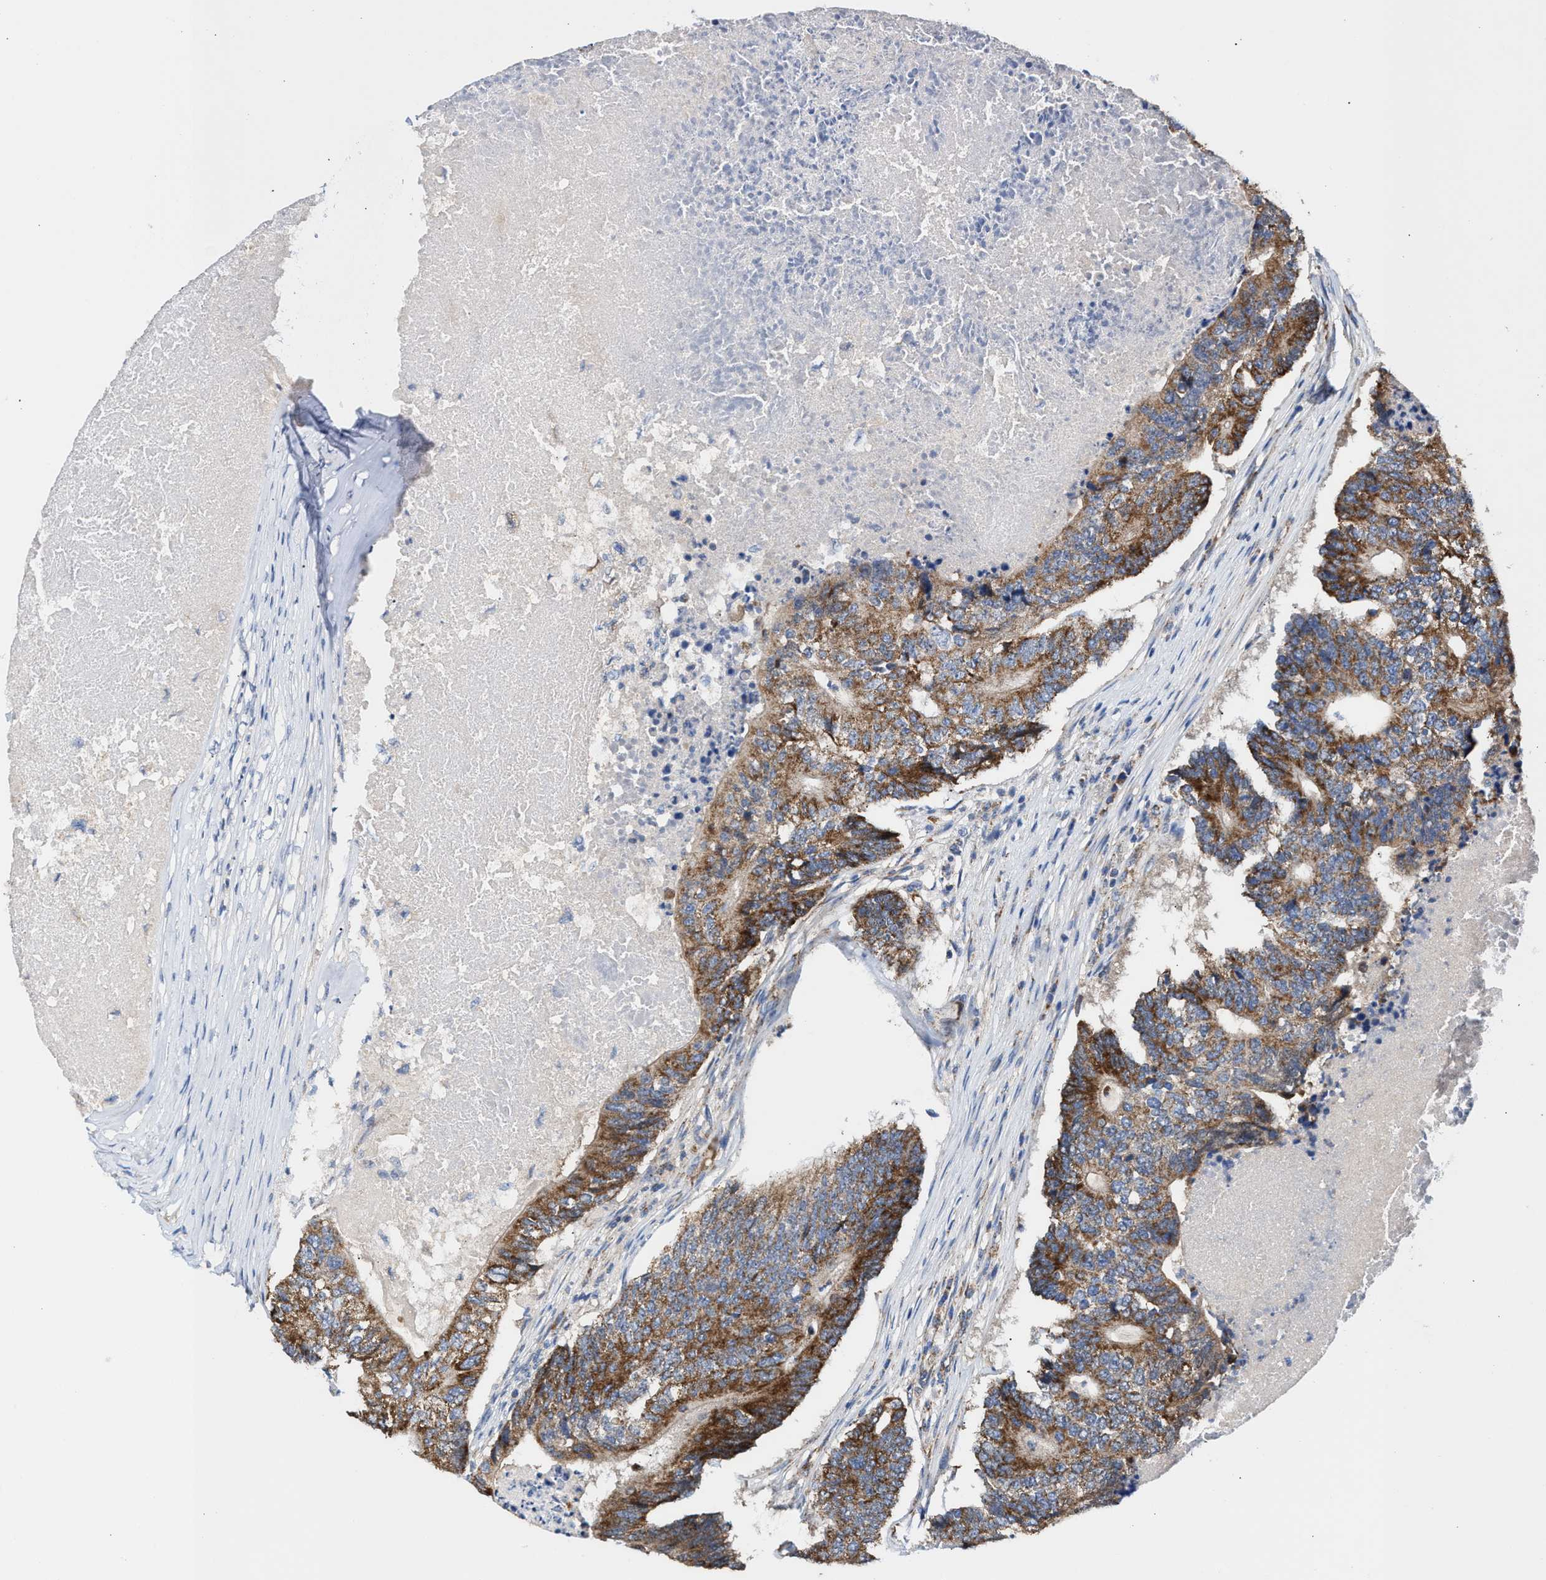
{"staining": {"intensity": "moderate", "quantity": ">75%", "location": "cytoplasmic/membranous"}, "tissue": "colorectal cancer", "cell_type": "Tumor cells", "image_type": "cancer", "snomed": [{"axis": "morphology", "description": "Adenocarcinoma, NOS"}, {"axis": "topography", "description": "Colon"}], "caption": "The micrograph displays a brown stain indicating the presence of a protein in the cytoplasmic/membranous of tumor cells in colorectal adenocarcinoma.", "gene": "MECR", "patient": {"sex": "female", "age": 67}}